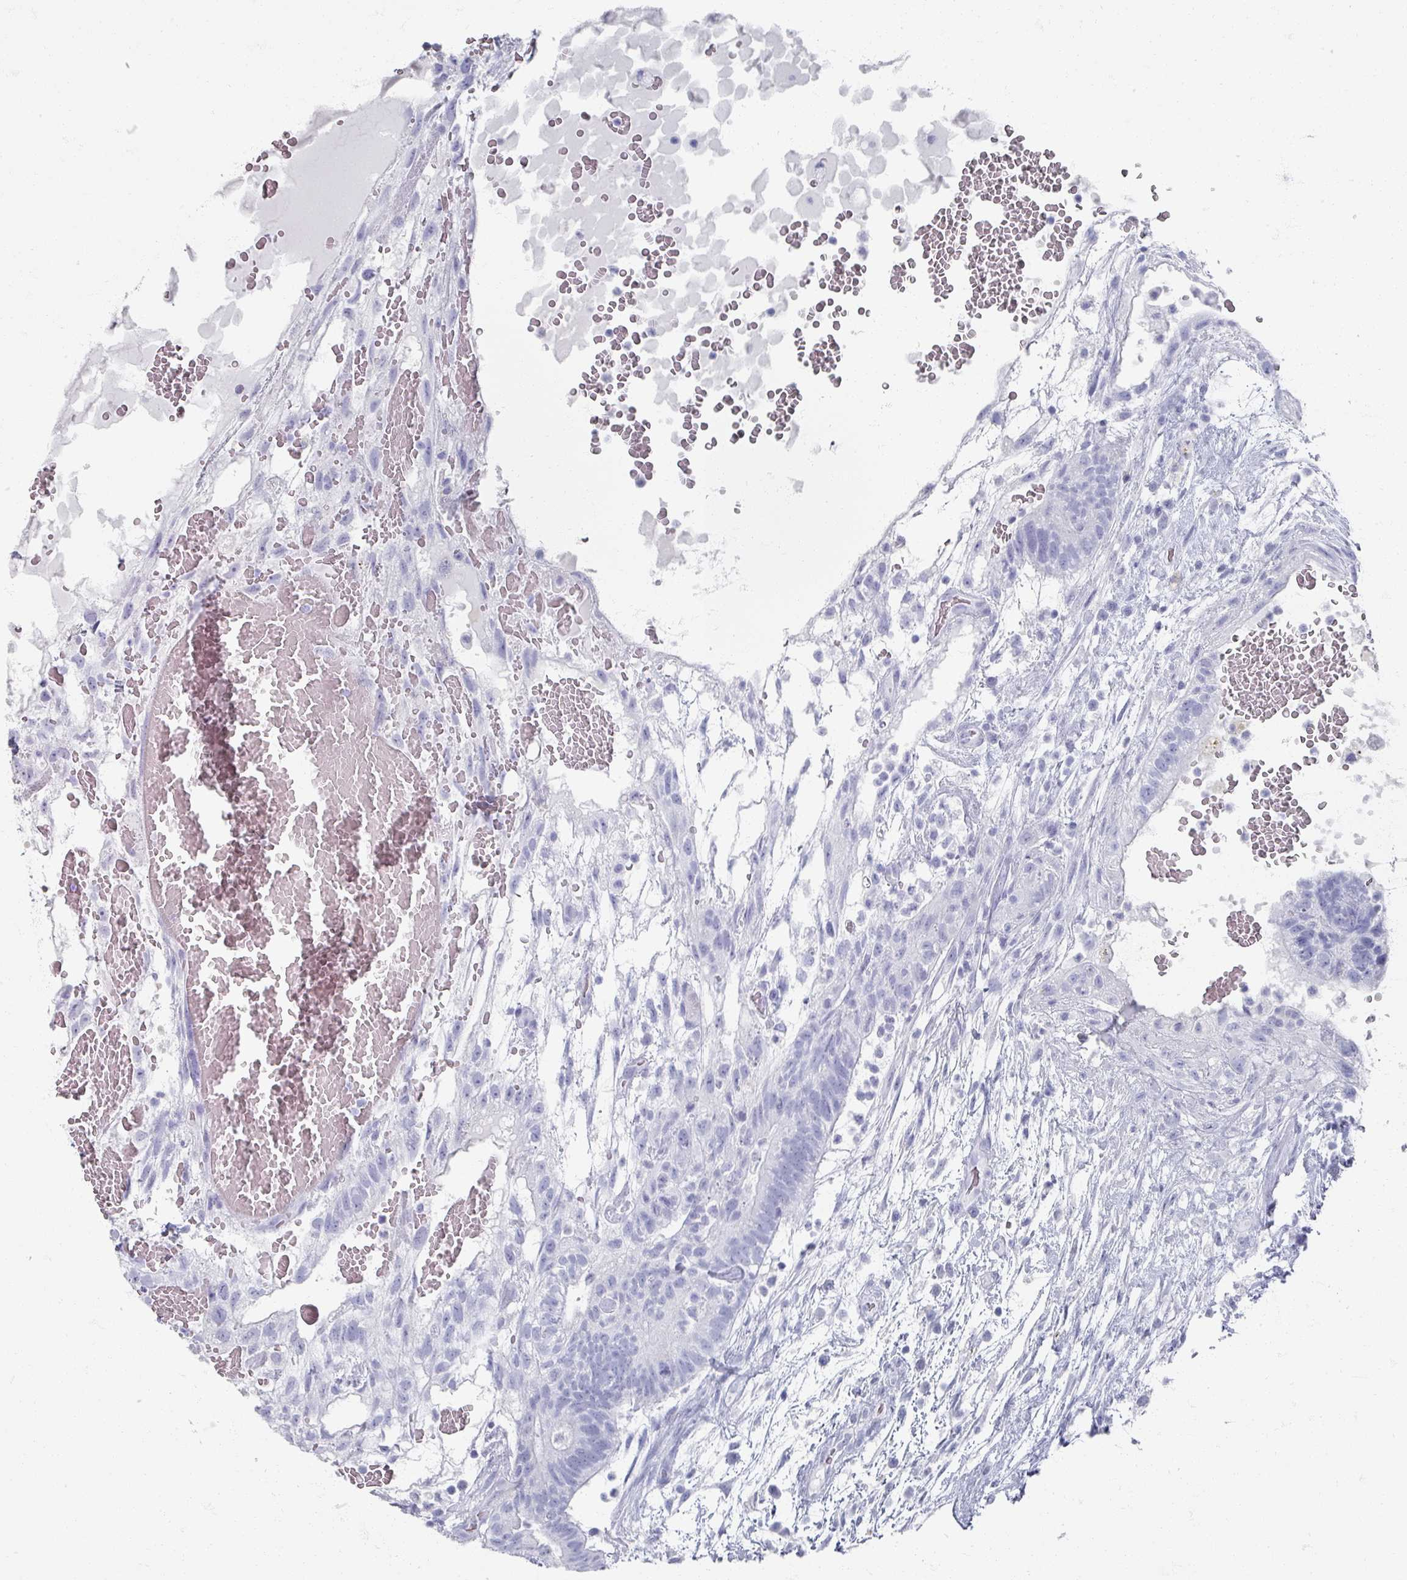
{"staining": {"intensity": "negative", "quantity": "none", "location": "none"}, "tissue": "testis cancer", "cell_type": "Tumor cells", "image_type": "cancer", "snomed": [{"axis": "morphology", "description": "Normal tissue, NOS"}, {"axis": "morphology", "description": "Carcinoma, Embryonal, NOS"}, {"axis": "topography", "description": "Testis"}], "caption": "Tumor cells show no significant staining in embryonal carcinoma (testis).", "gene": "OMG", "patient": {"sex": "male", "age": 32}}